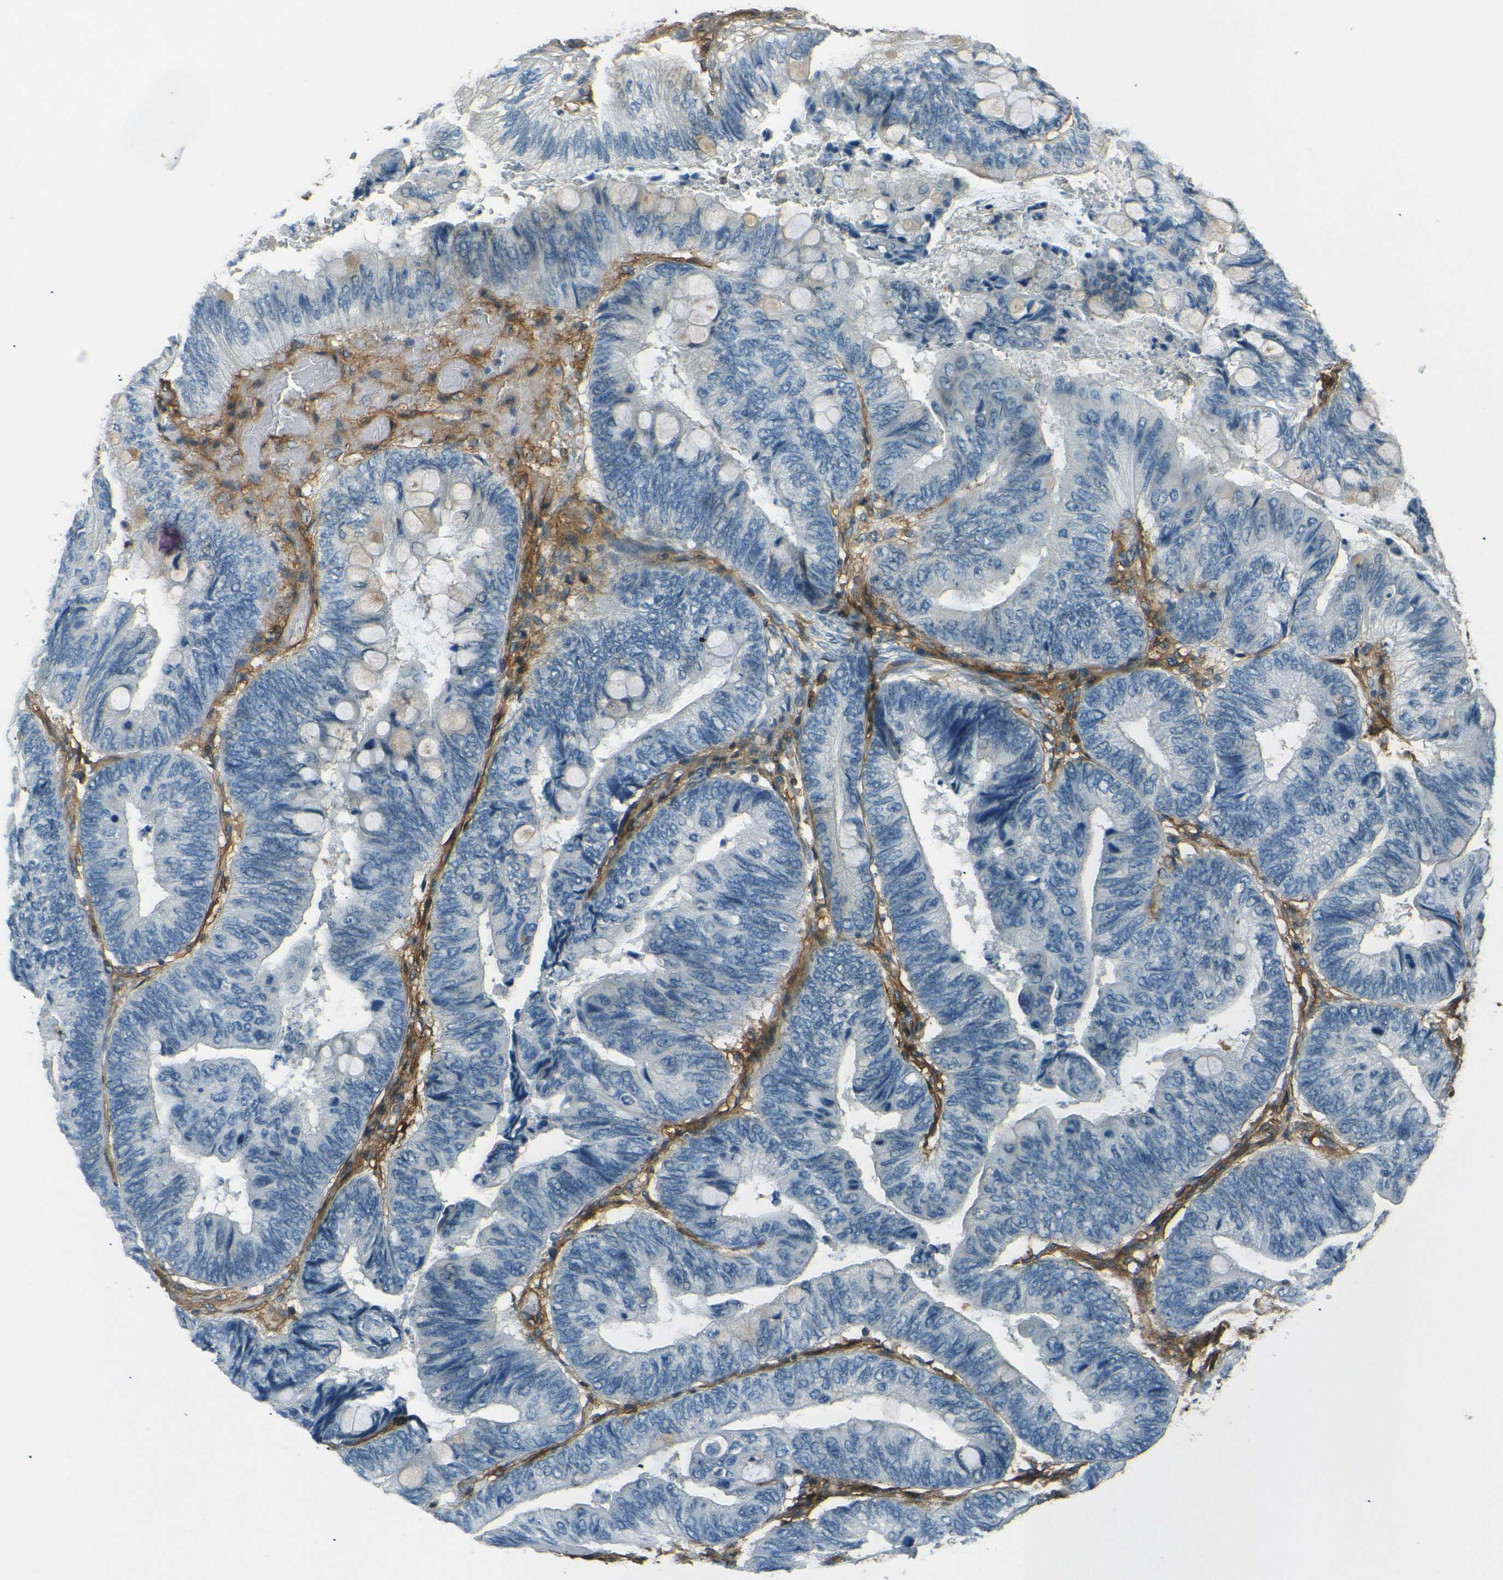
{"staining": {"intensity": "moderate", "quantity": "<25%", "location": "cytoplasmic/membranous"}, "tissue": "colorectal cancer", "cell_type": "Tumor cells", "image_type": "cancer", "snomed": [{"axis": "morphology", "description": "Normal tissue, NOS"}, {"axis": "morphology", "description": "Adenocarcinoma, NOS"}, {"axis": "topography", "description": "Rectum"}, {"axis": "topography", "description": "Peripheral nerve tissue"}], "caption": "Tumor cells display low levels of moderate cytoplasmic/membranous staining in approximately <25% of cells in adenocarcinoma (colorectal). The staining was performed using DAB (3,3'-diaminobenzidine), with brown indicating positive protein expression. Nuclei are stained blue with hematoxylin.", "gene": "ENTPD1", "patient": {"sex": "male", "age": 92}}